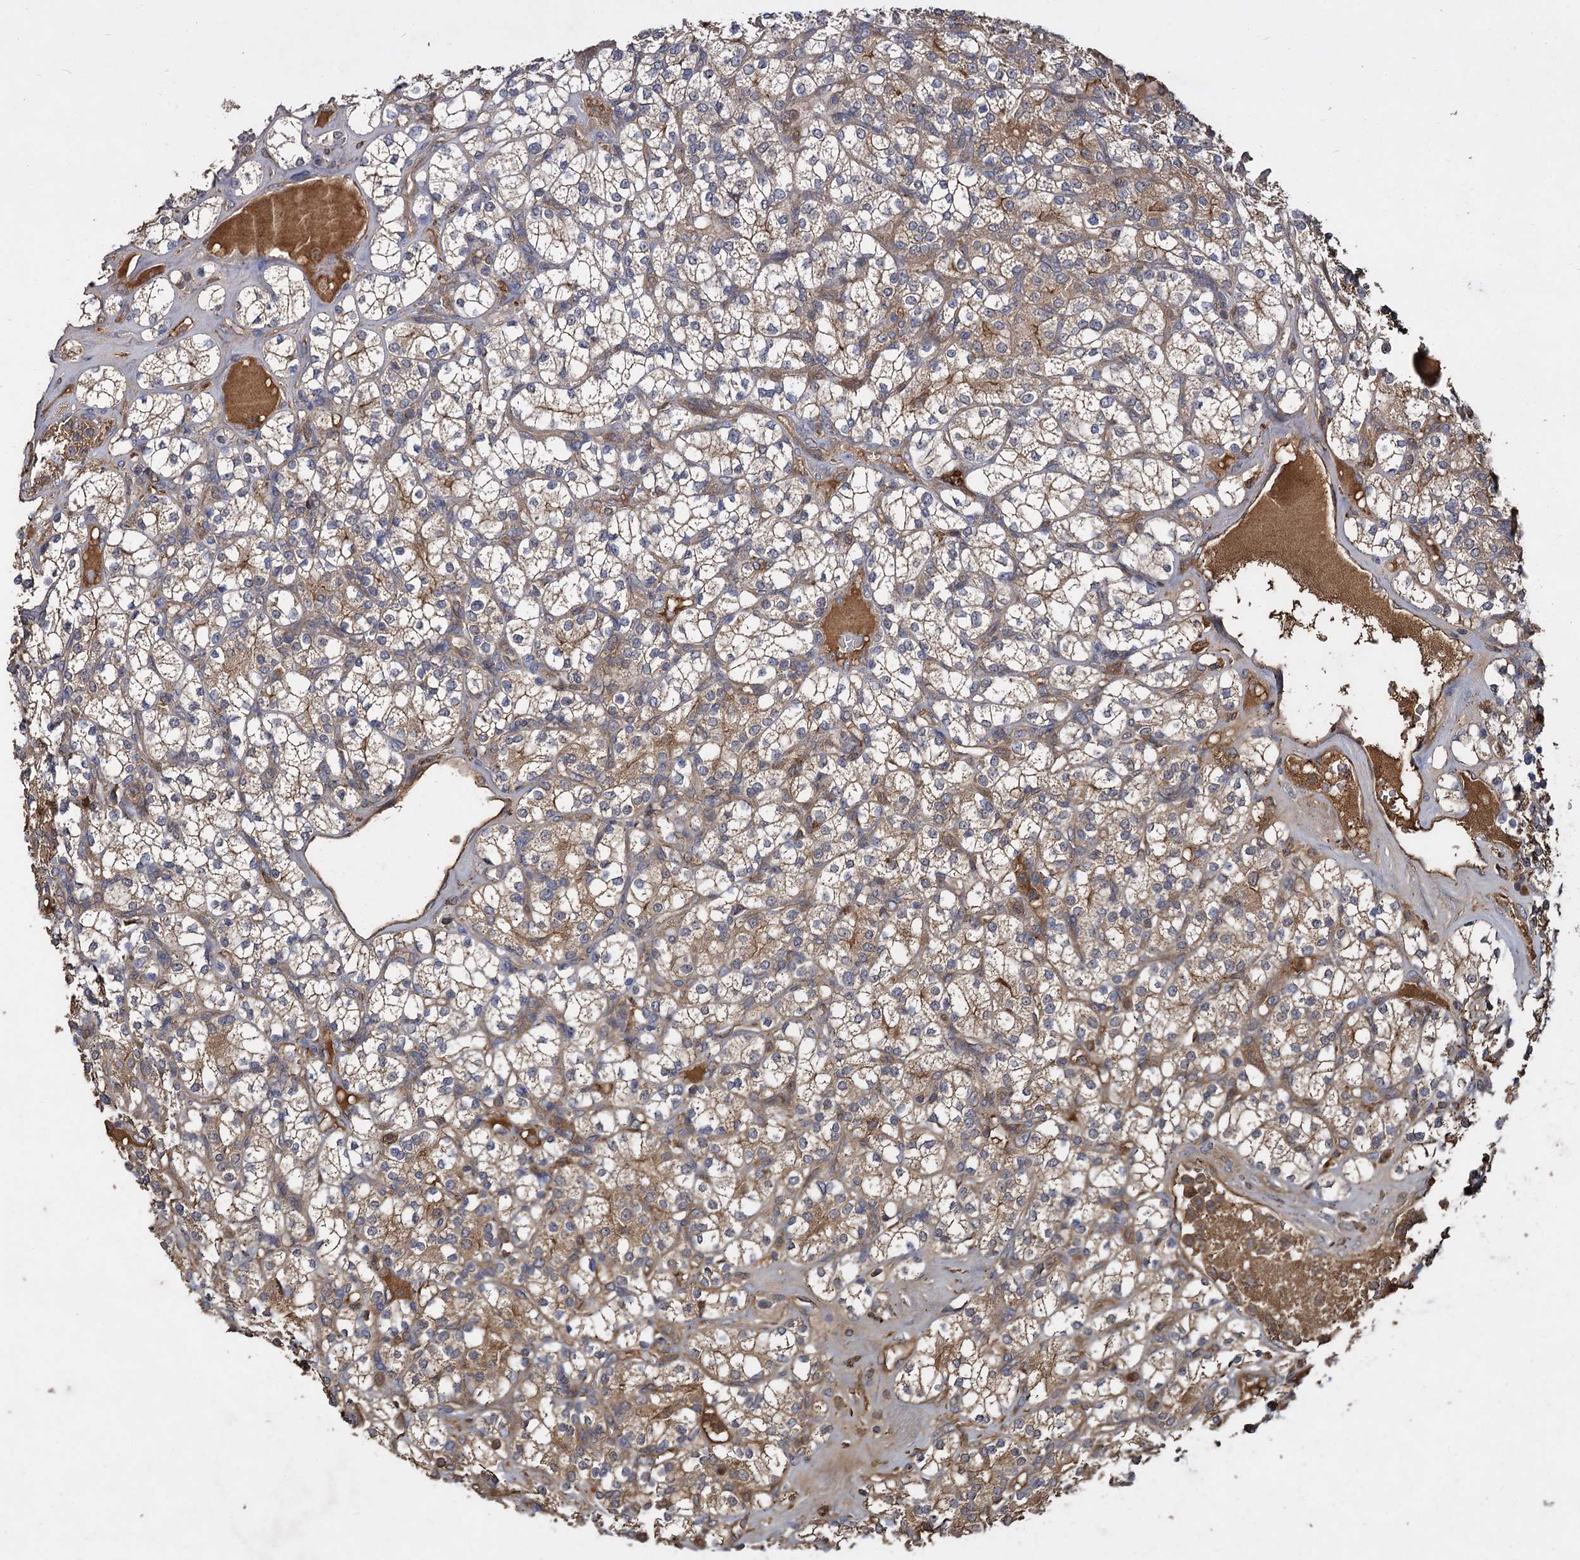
{"staining": {"intensity": "weak", "quantity": ">75%", "location": "cytoplasmic/membranous"}, "tissue": "renal cancer", "cell_type": "Tumor cells", "image_type": "cancer", "snomed": [{"axis": "morphology", "description": "Adenocarcinoma, NOS"}, {"axis": "topography", "description": "Kidney"}], "caption": "This micrograph reveals immunohistochemistry staining of human adenocarcinoma (renal), with low weak cytoplasmic/membranous positivity in approximately >75% of tumor cells.", "gene": "GCLC", "patient": {"sex": "male", "age": 77}}